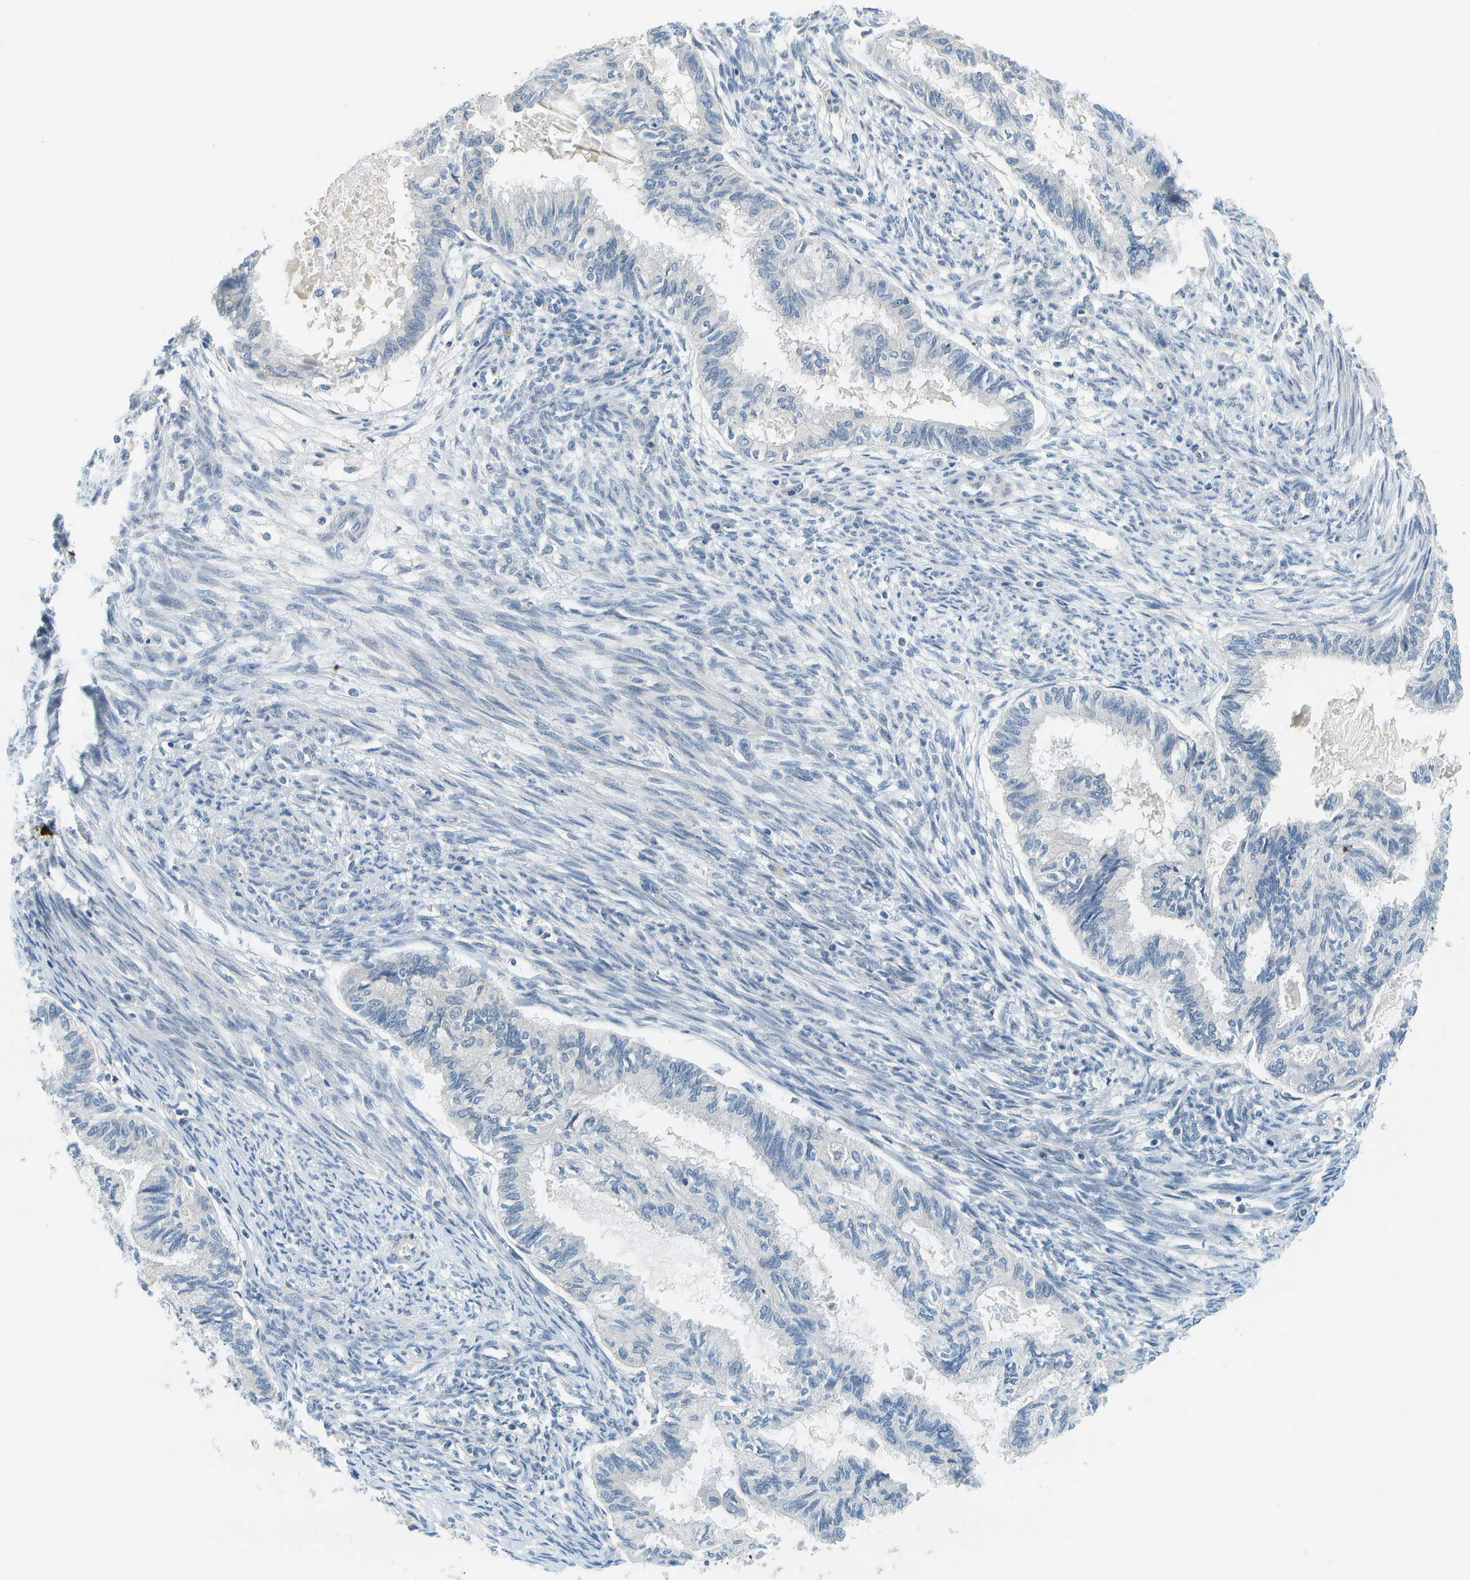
{"staining": {"intensity": "negative", "quantity": "none", "location": "none"}, "tissue": "cervical cancer", "cell_type": "Tumor cells", "image_type": "cancer", "snomed": [{"axis": "morphology", "description": "Normal tissue, NOS"}, {"axis": "morphology", "description": "Adenocarcinoma, NOS"}, {"axis": "topography", "description": "Cervix"}, {"axis": "topography", "description": "Endometrium"}], "caption": "This histopathology image is of cervical adenocarcinoma stained with immunohistochemistry (IHC) to label a protein in brown with the nuclei are counter-stained blue. There is no positivity in tumor cells.", "gene": "RASGRP2", "patient": {"sex": "female", "age": 86}}